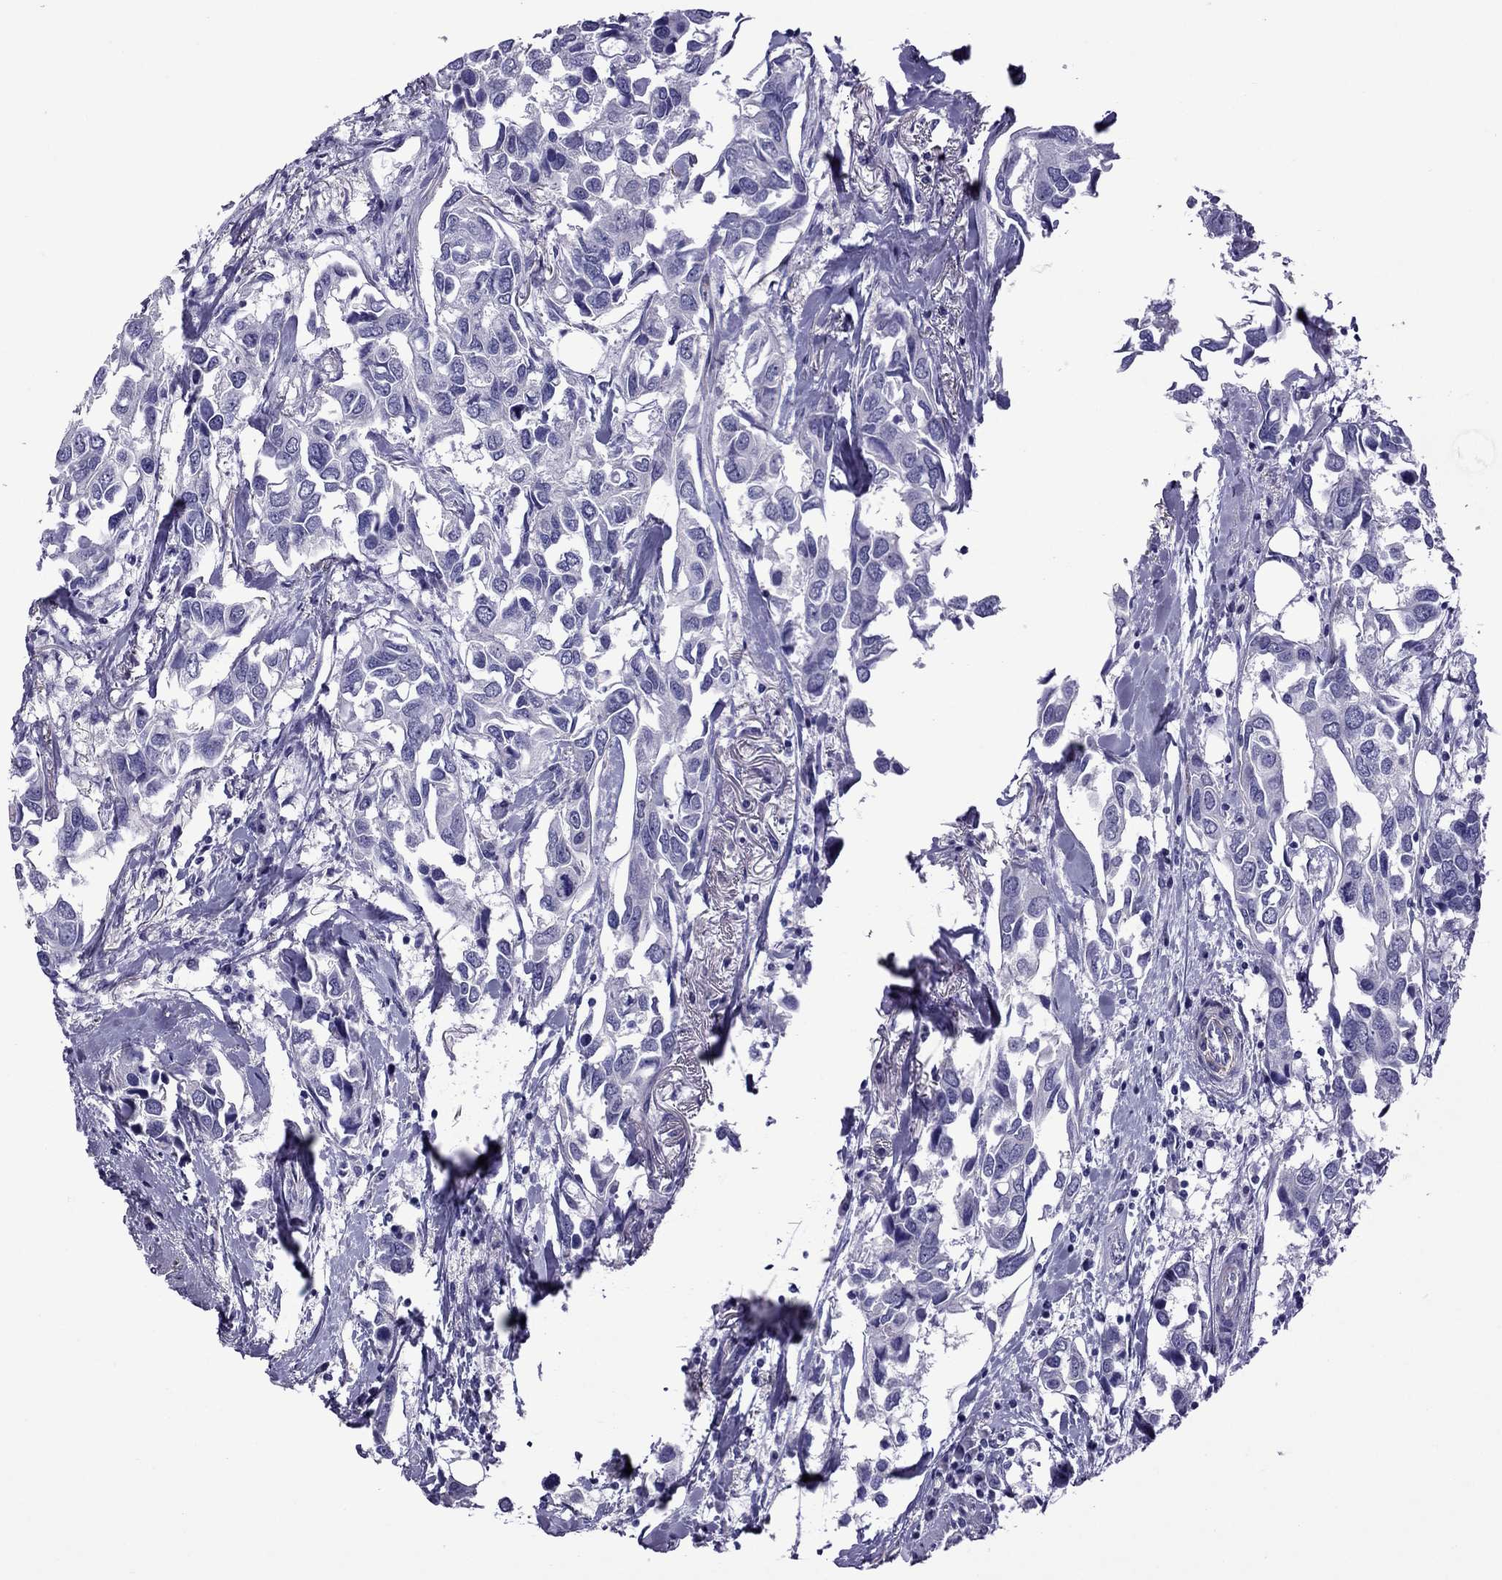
{"staining": {"intensity": "negative", "quantity": "none", "location": "none"}, "tissue": "breast cancer", "cell_type": "Tumor cells", "image_type": "cancer", "snomed": [{"axis": "morphology", "description": "Duct carcinoma"}, {"axis": "topography", "description": "Breast"}], "caption": "Protein analysis of breast cancer (intraductal carcinoma) demonstrates no significant expression in tumor cells.", "gene": "CHRNA5", "patient": {"sex": "female", "age": 83}}